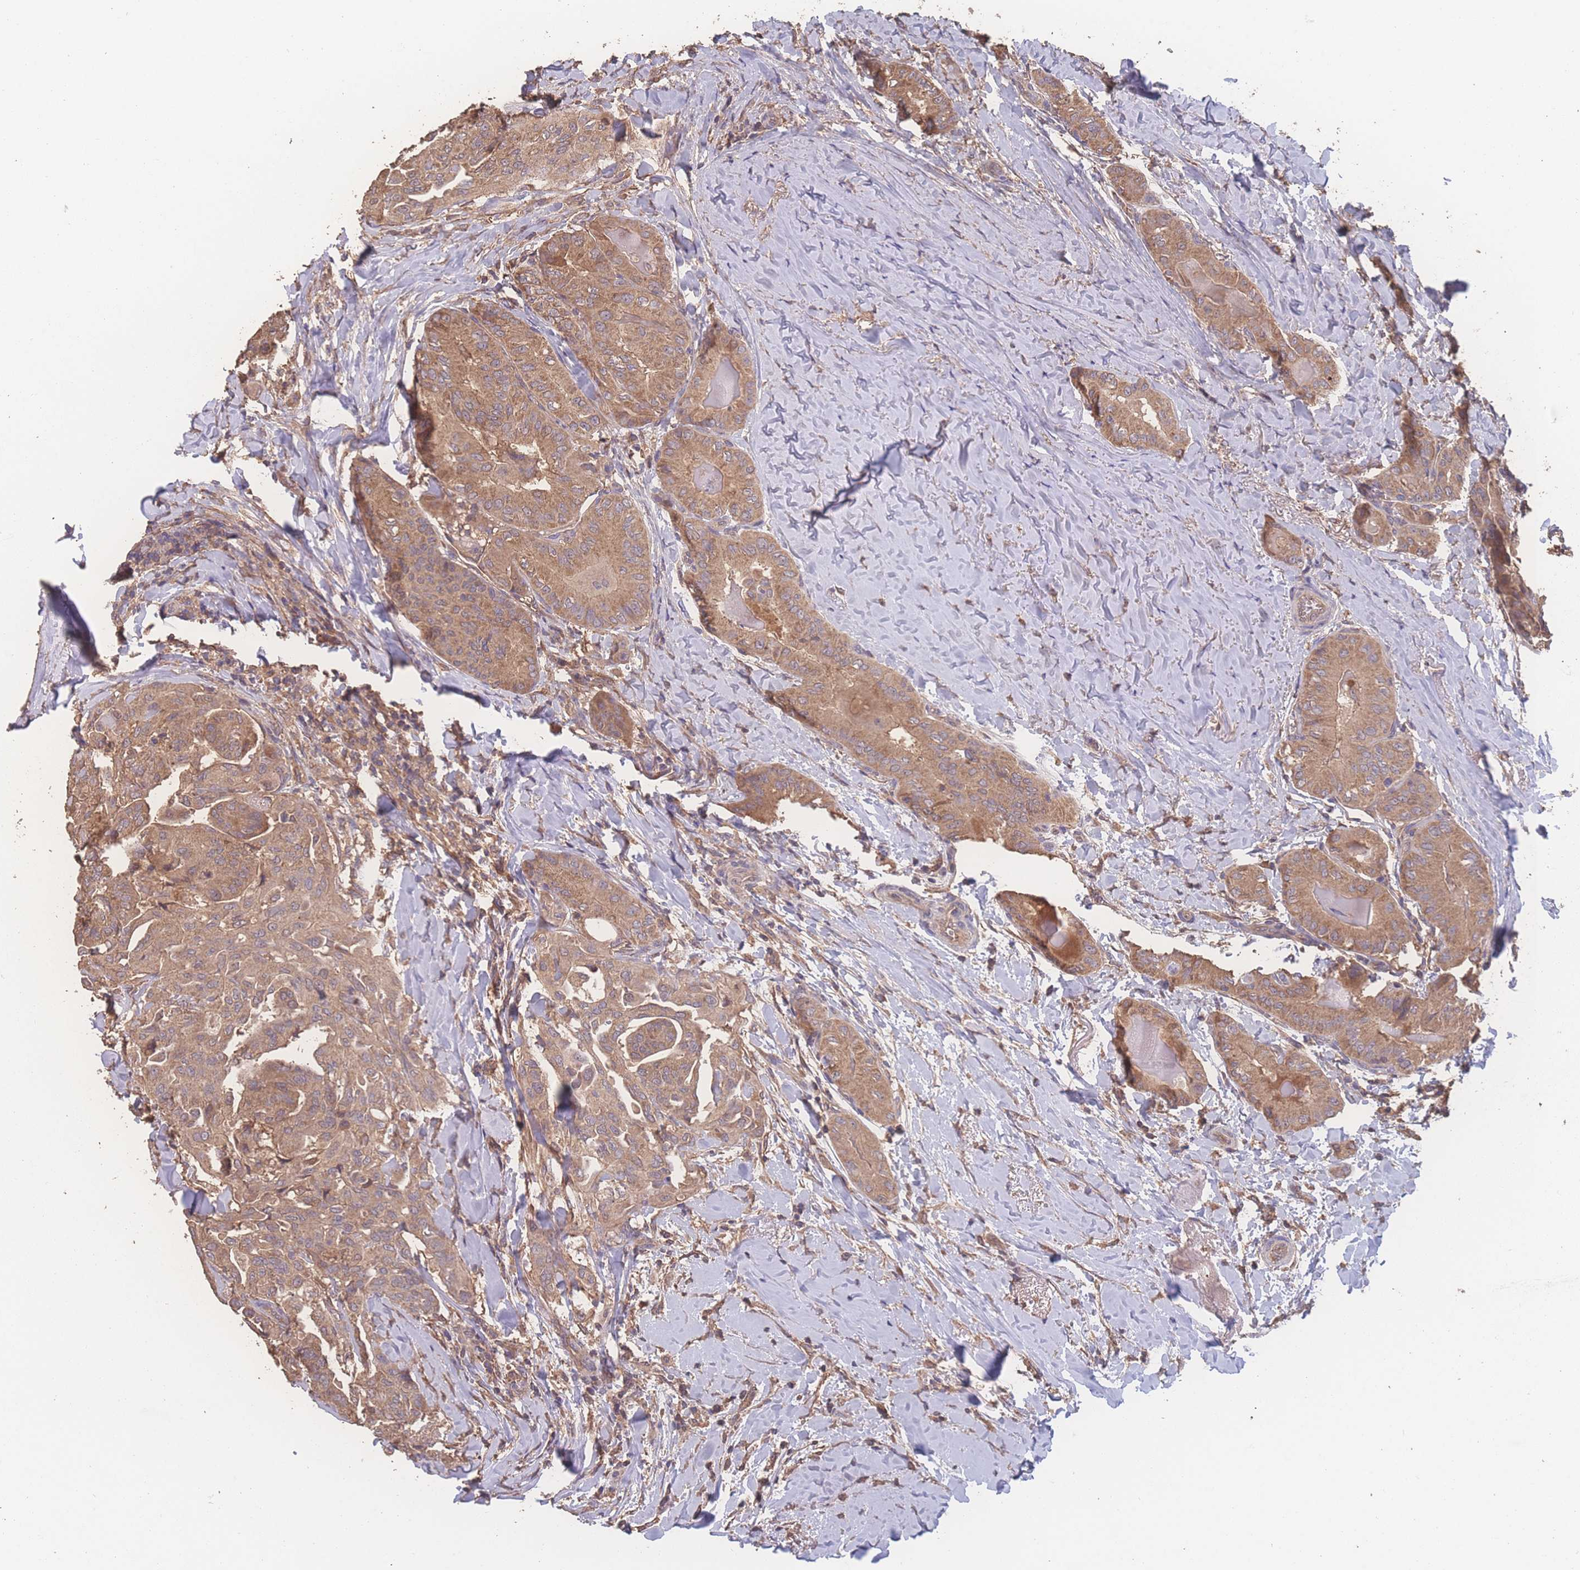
{"staining": {"intensity": "moderate", "quantity": ">75%", "location": "cytoplasmic/membranous"}, "tissue": "thyroid cancer", "cell_type": "Tumor cells", "image_type": "cancer", "snomed": [{"axis": "morphology", "description": "Papillary adenocarcinoma, NOS"}, {"axis": "topography", "description": "Thyroid gland"}], "caption": "There is medium levels of moderate cytoplasmic/membranous expression in tumor cells of thyroid papillary adenocarcinoma, as demonstrated by immunohistochemical staining (brown color).", "gene": "ATXN10", "patient": {"sex": "female", "age": 68}}